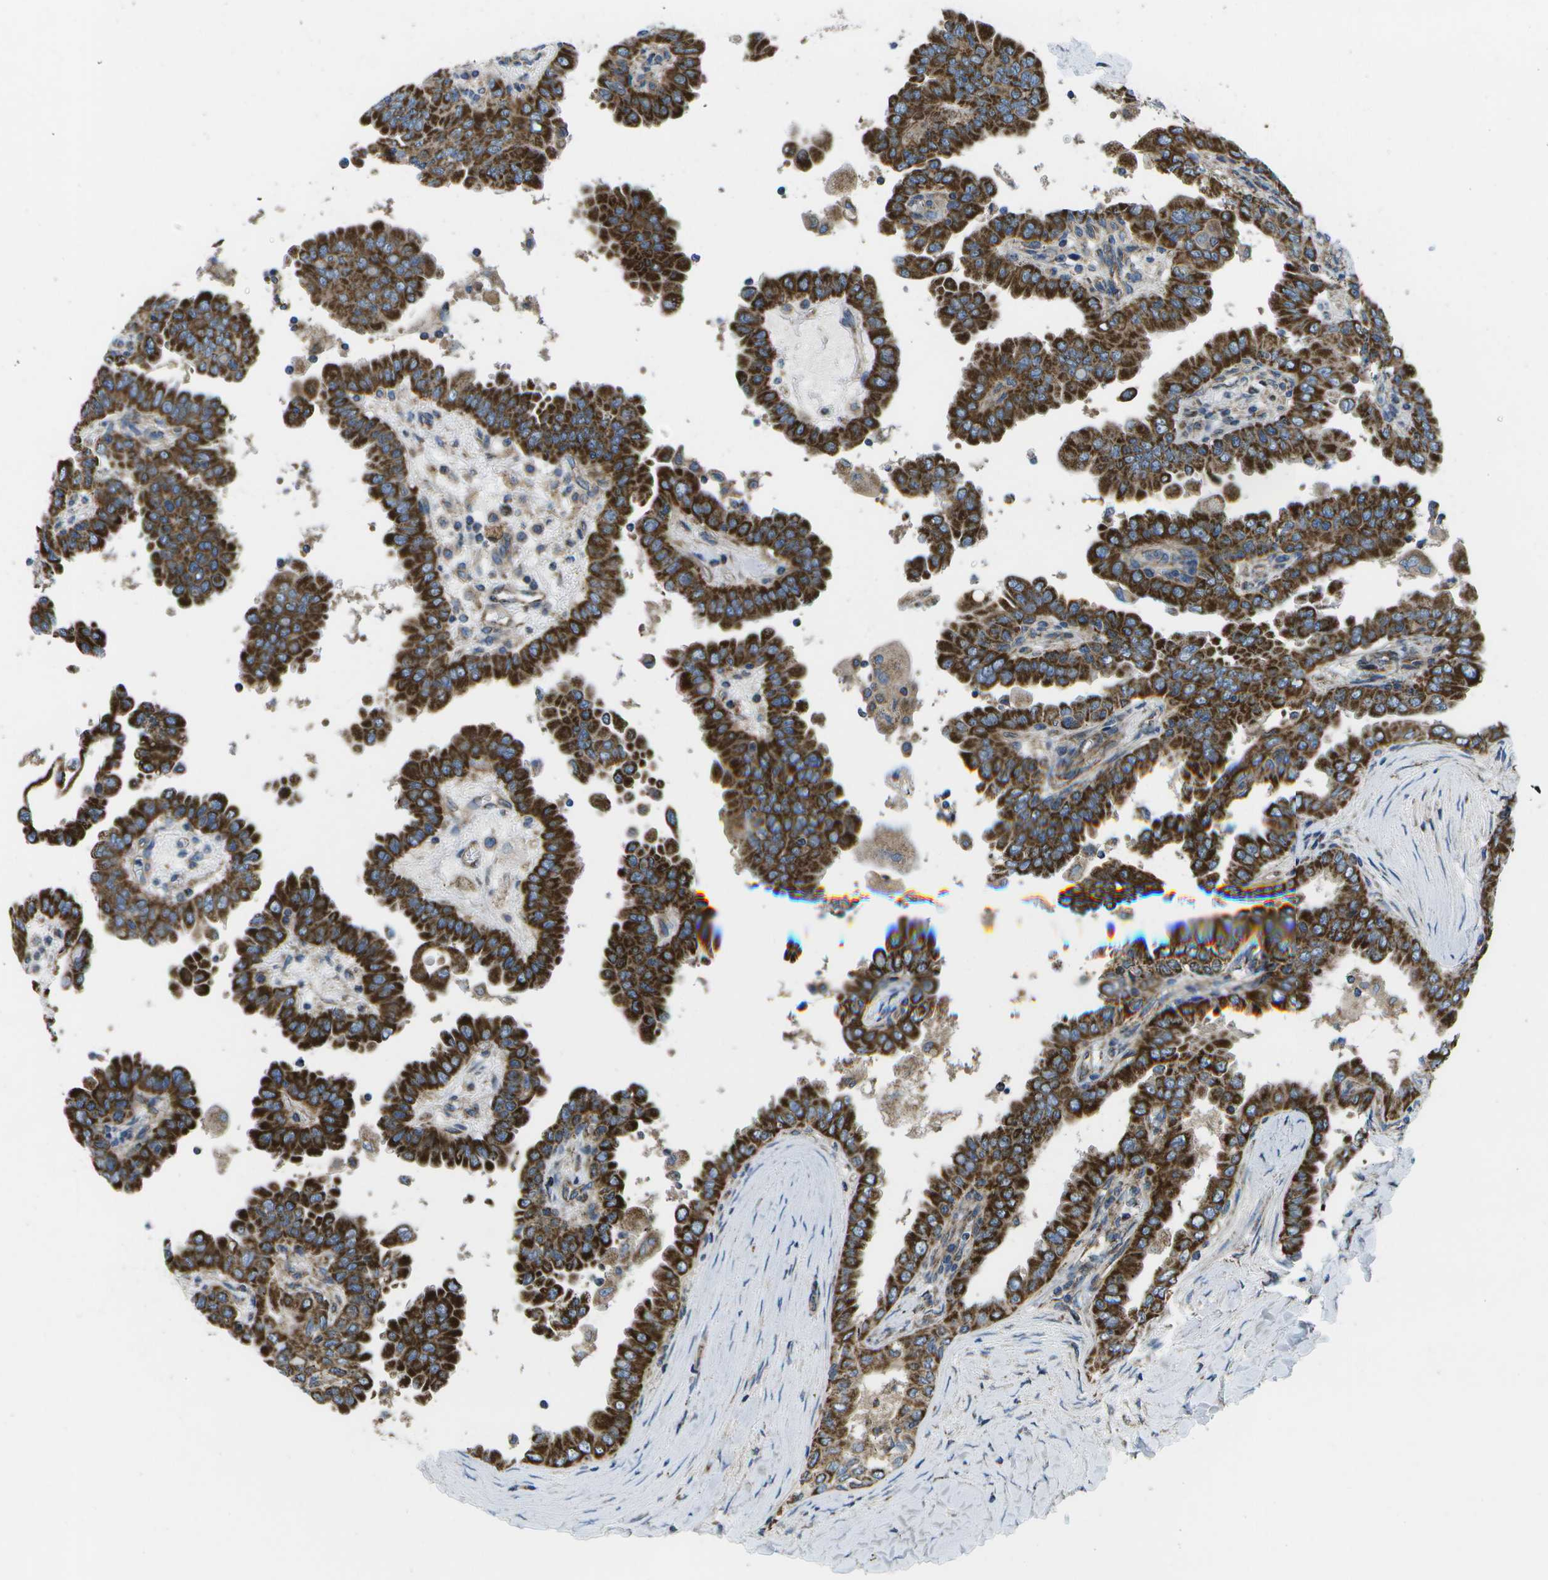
{"staining": {"intensity": "strong", "quantity": ">75%", "location": "cytoplasmic/membranous"}, "tissue": "thyroid cancer", "cell_type": "Tumor cells", "image_type": "cancer", "snomed": [{"axis": "morphology", "description": "Papillary adenocarcinoma, NOS"}, {"axis": "topography", "description": "Thyroid gland"}], "caption": "High-magnification brightfield microscopy of thyroid papillary adenocarcinoma stained with DAB (3,3'-diaminobenzidine) (brown) and counterstained with hematoxylin (blue). tumor cells exhibit strong cytoplasmic/membranous staining is appreciated in about>75% of cells. Immunohistochemistry (ihc) stains the protein in brown and the nuclei are stained blue.", "gene": "MVK", "patient": {"sex": "male", "age": 33}}